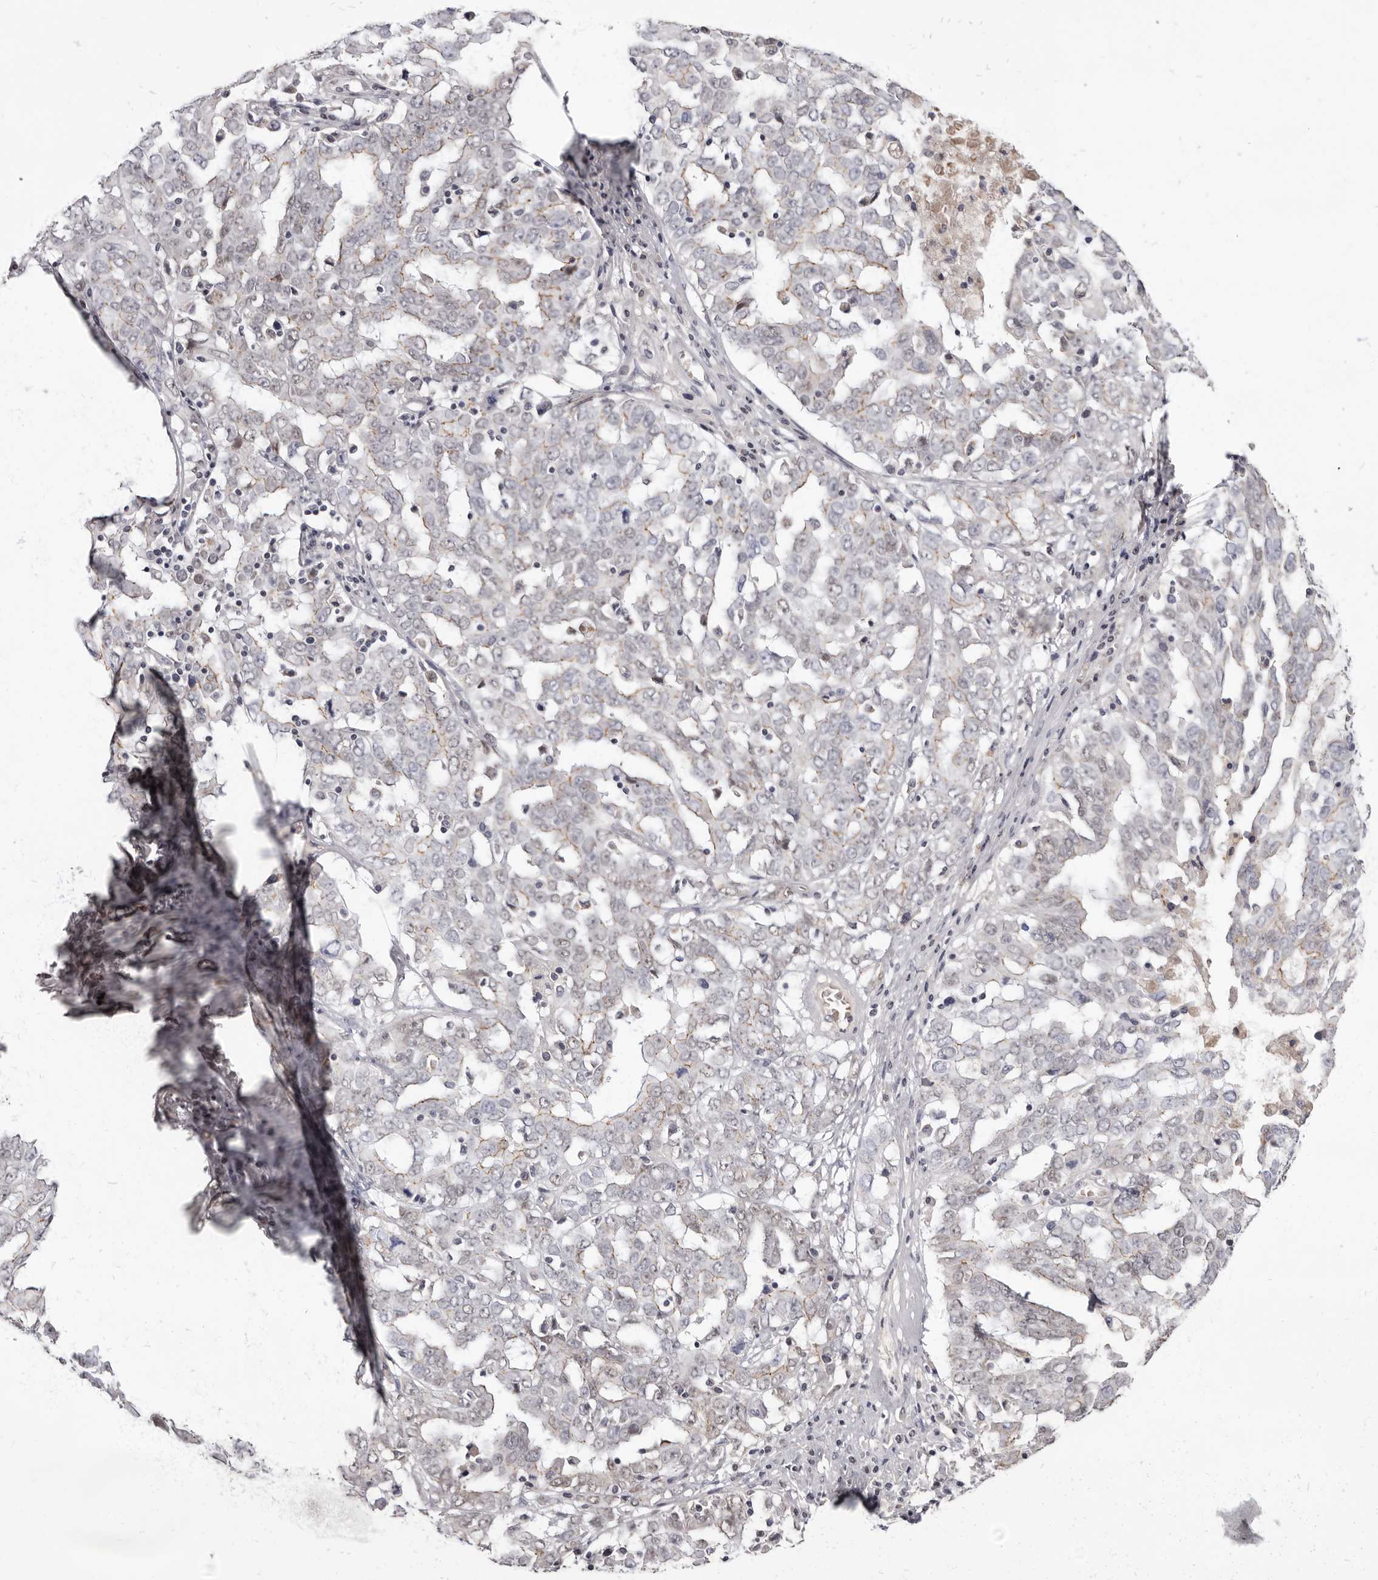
{"staining": {"intensity": "moderate", "quantity": "<25%", "location": "cytoplasmic/membranous,nuclear"}, "tissue": "ovarian cancer", "cell_type": "Tumor cells", "image_type": "cancer", "snomed": [{"axis": "morphology", "description": "Carcinoma, endometroid"}, {"axis": "topography", "description": "Ovary"}], "caption": "This photomicrograph displays IHC staining of ovarian cancer (endometroid carcinoma), with low moderate cytoplasmic/membranous and nuclear positivity in approximately <25% of tumor cells.", "gene": "CGN", "patient": {"sex": "female", "age": 62}}